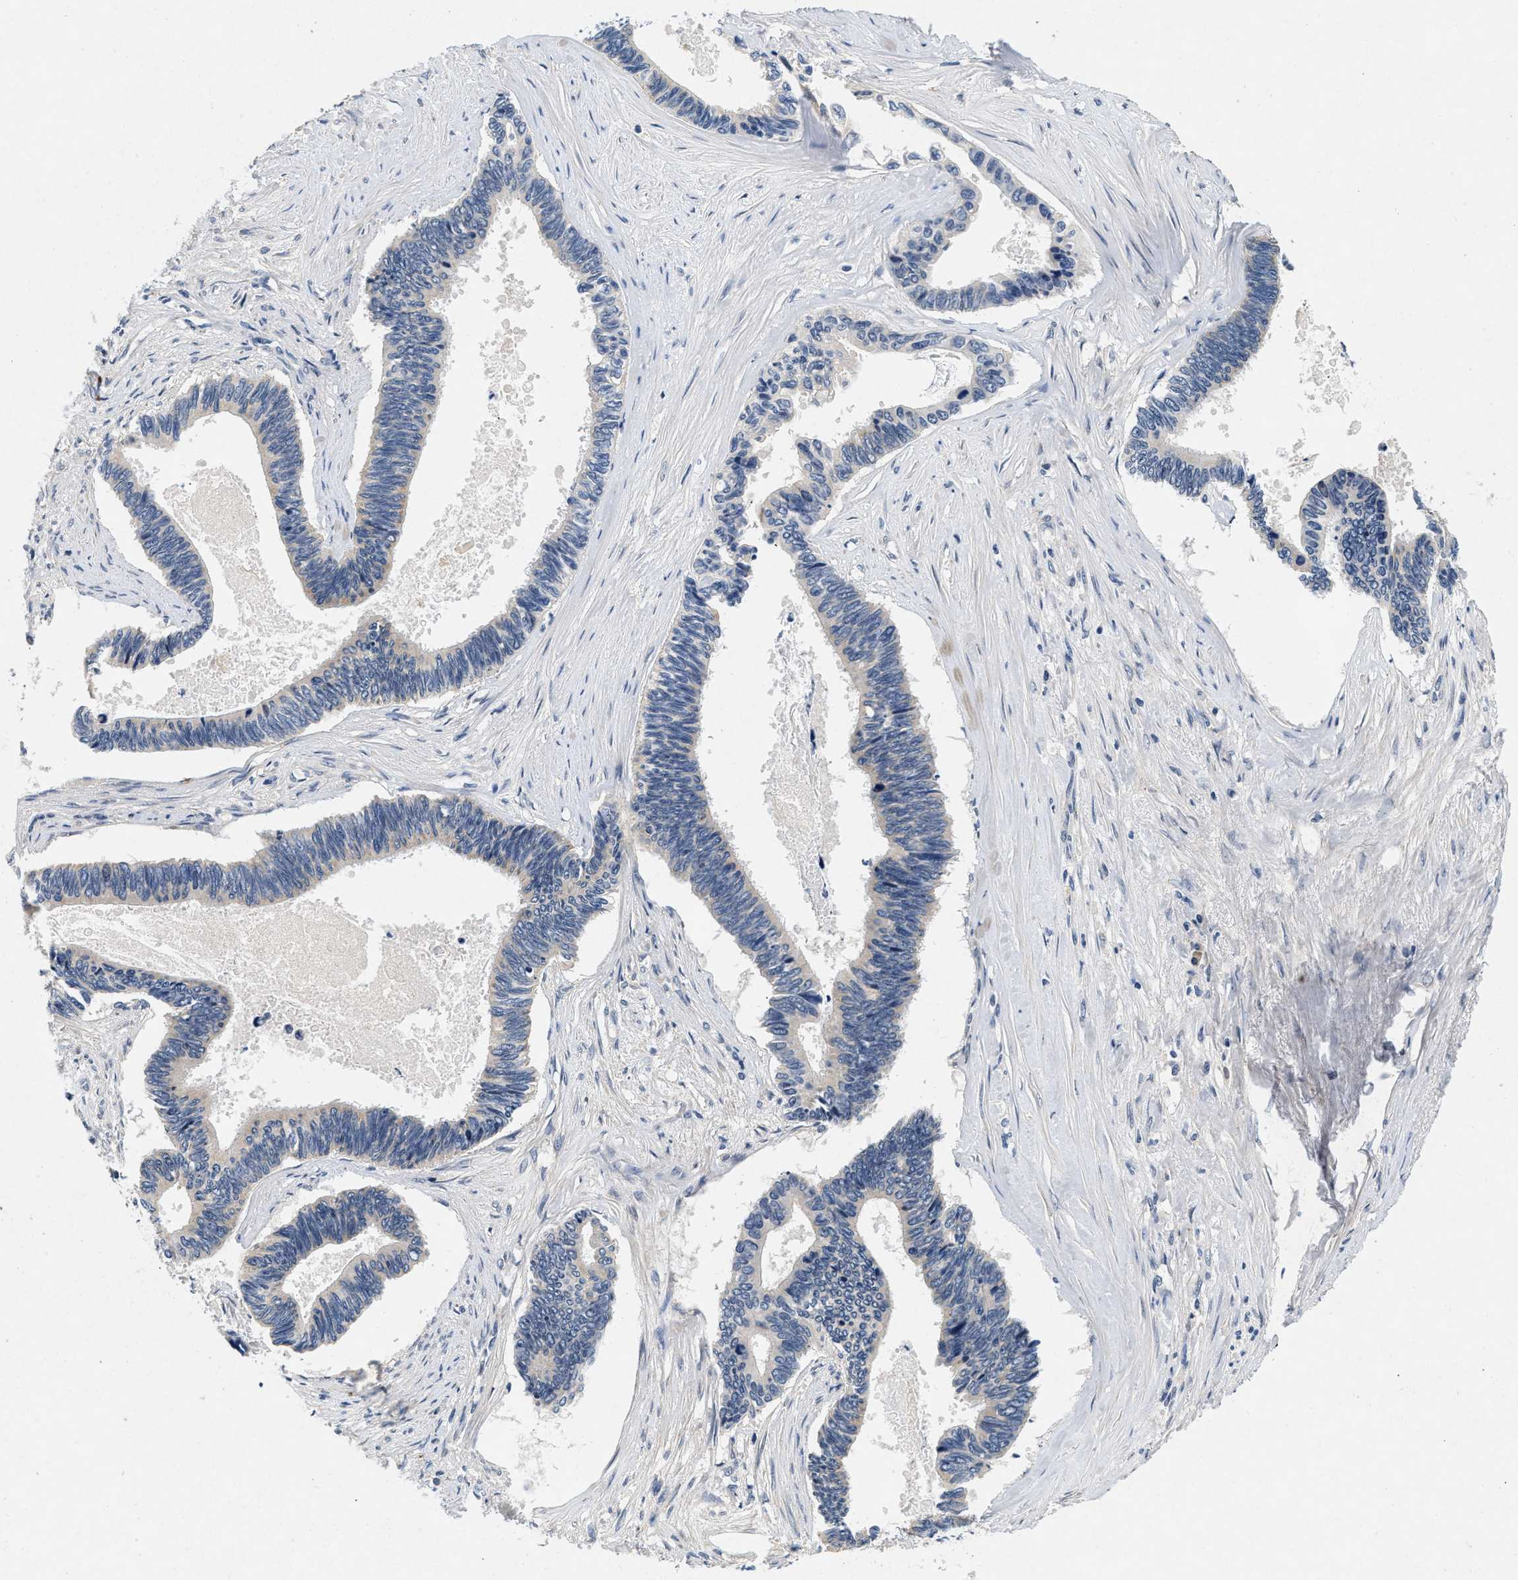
{"staining": {"intensity": "weak", "quantity": "25%-75%", "location": "cytoplasmic/membranous"}, "tissue": "pancreatic cancer", "cell_type": "Tumor cells", "image_type": "cancer", "snomed": [{"axis": "morphology", "description": "Adenocarcinoma, NOS"}, {"axis": "topography", "description": "Pancreas"}], "caption": "Tumor cells demonstrate low levels of weak cytoplasmic/membranous staining in approximately 25%-75% of cells in pancreatic adenocarcinoma.", "gene": "PDP1", "patient": {"sex": "female", "age": 70}}